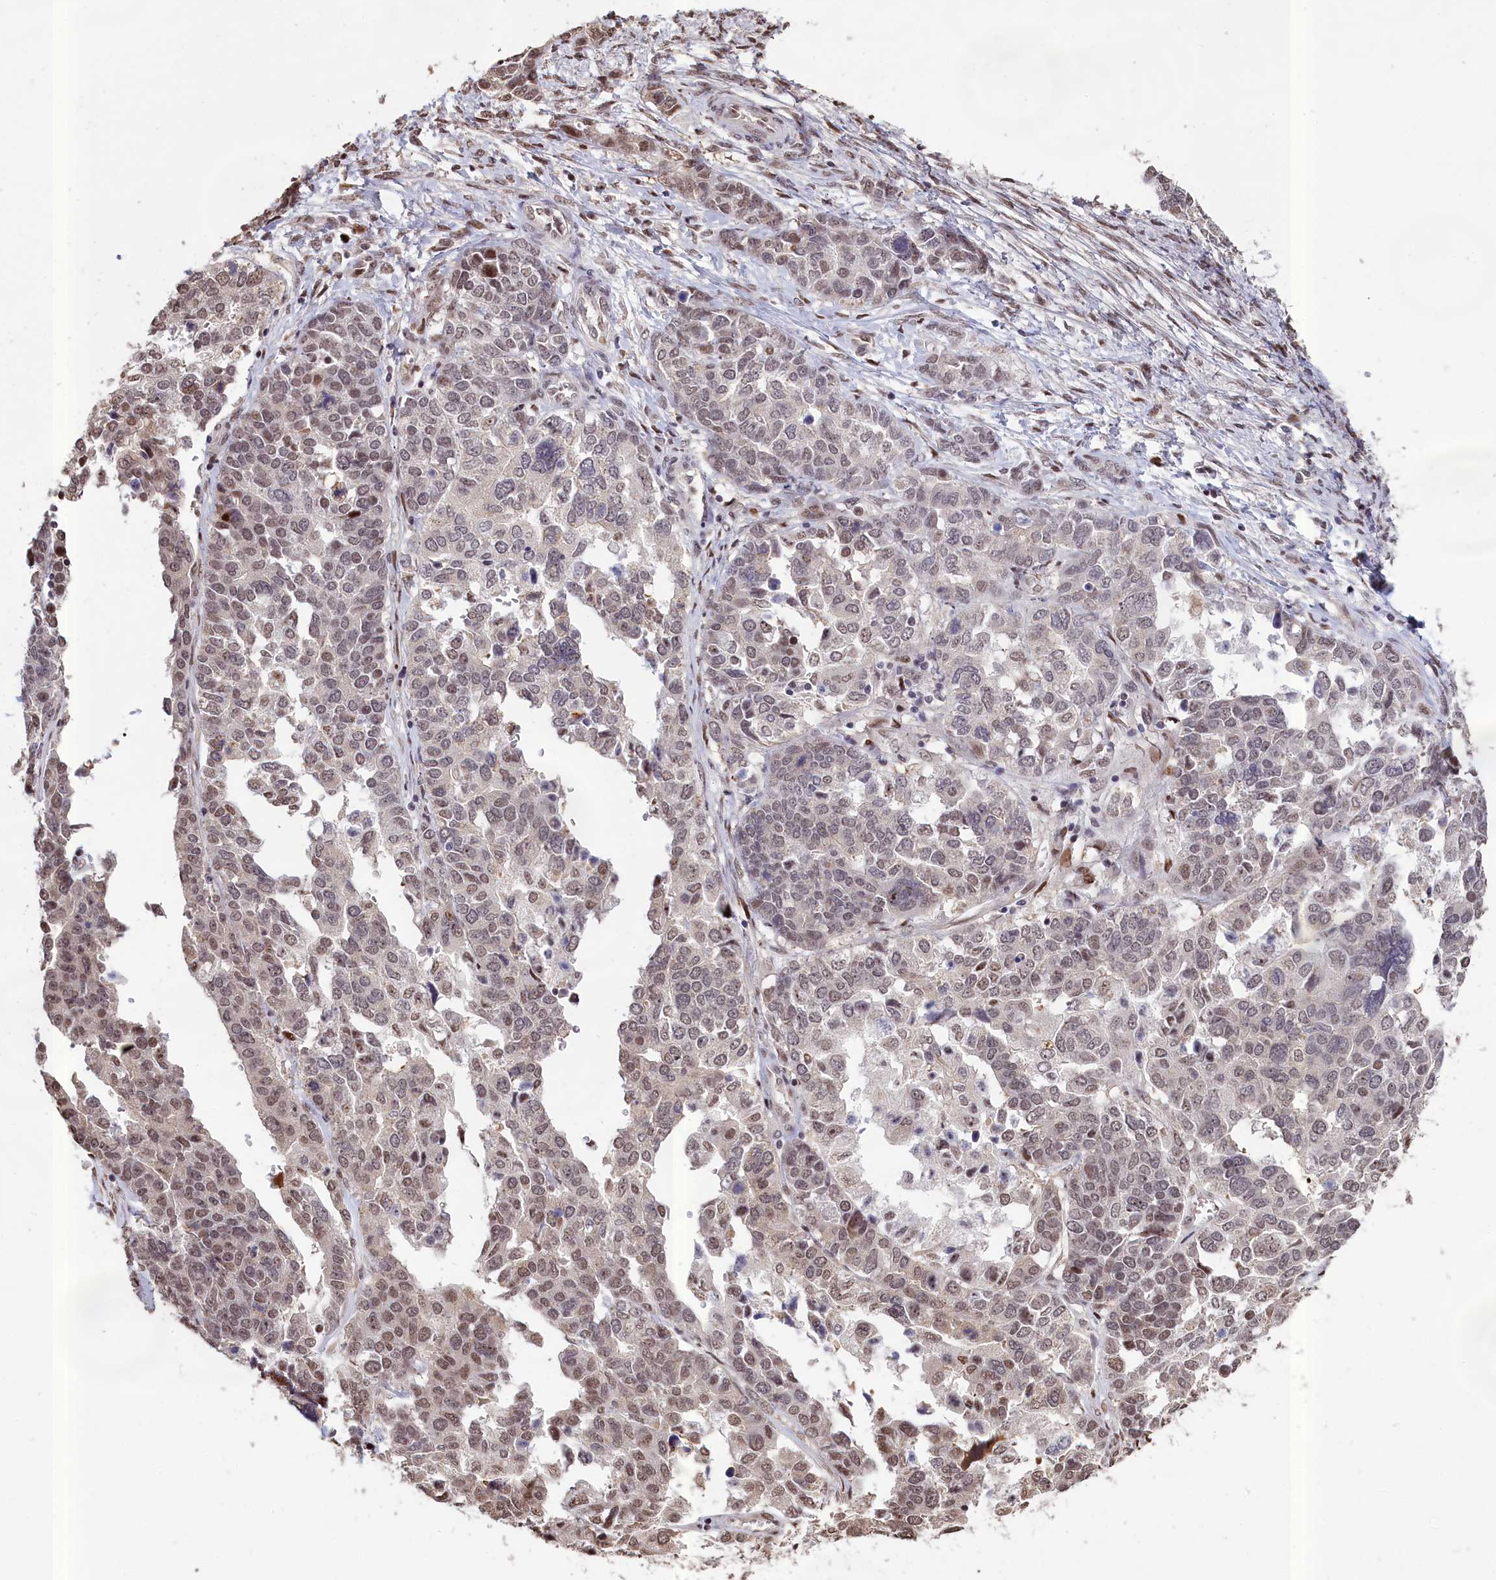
{"staining": {"intensity": "weak", "quantity": "25%-75%", "location": "nuclear"}, "tissue": "ovarian cancer", "cell_type": "Tumor cells", "image_type": "cancer", "snomed": [{"axis": "morphology", "description": "Cystadenocarcinoma, serous, NOS"}, {"axis": "topography", "description": "Ovary"}], "caption": "Immunohistochemistry (DAB) staining of human ovarian cancer (serous cystadenocarcinoma) exhibits weak nuclear protein expression in approximately 25%-75% of tumor cells.", "gene": "RELB", "patient": {"sex": "female", "age": 44}}